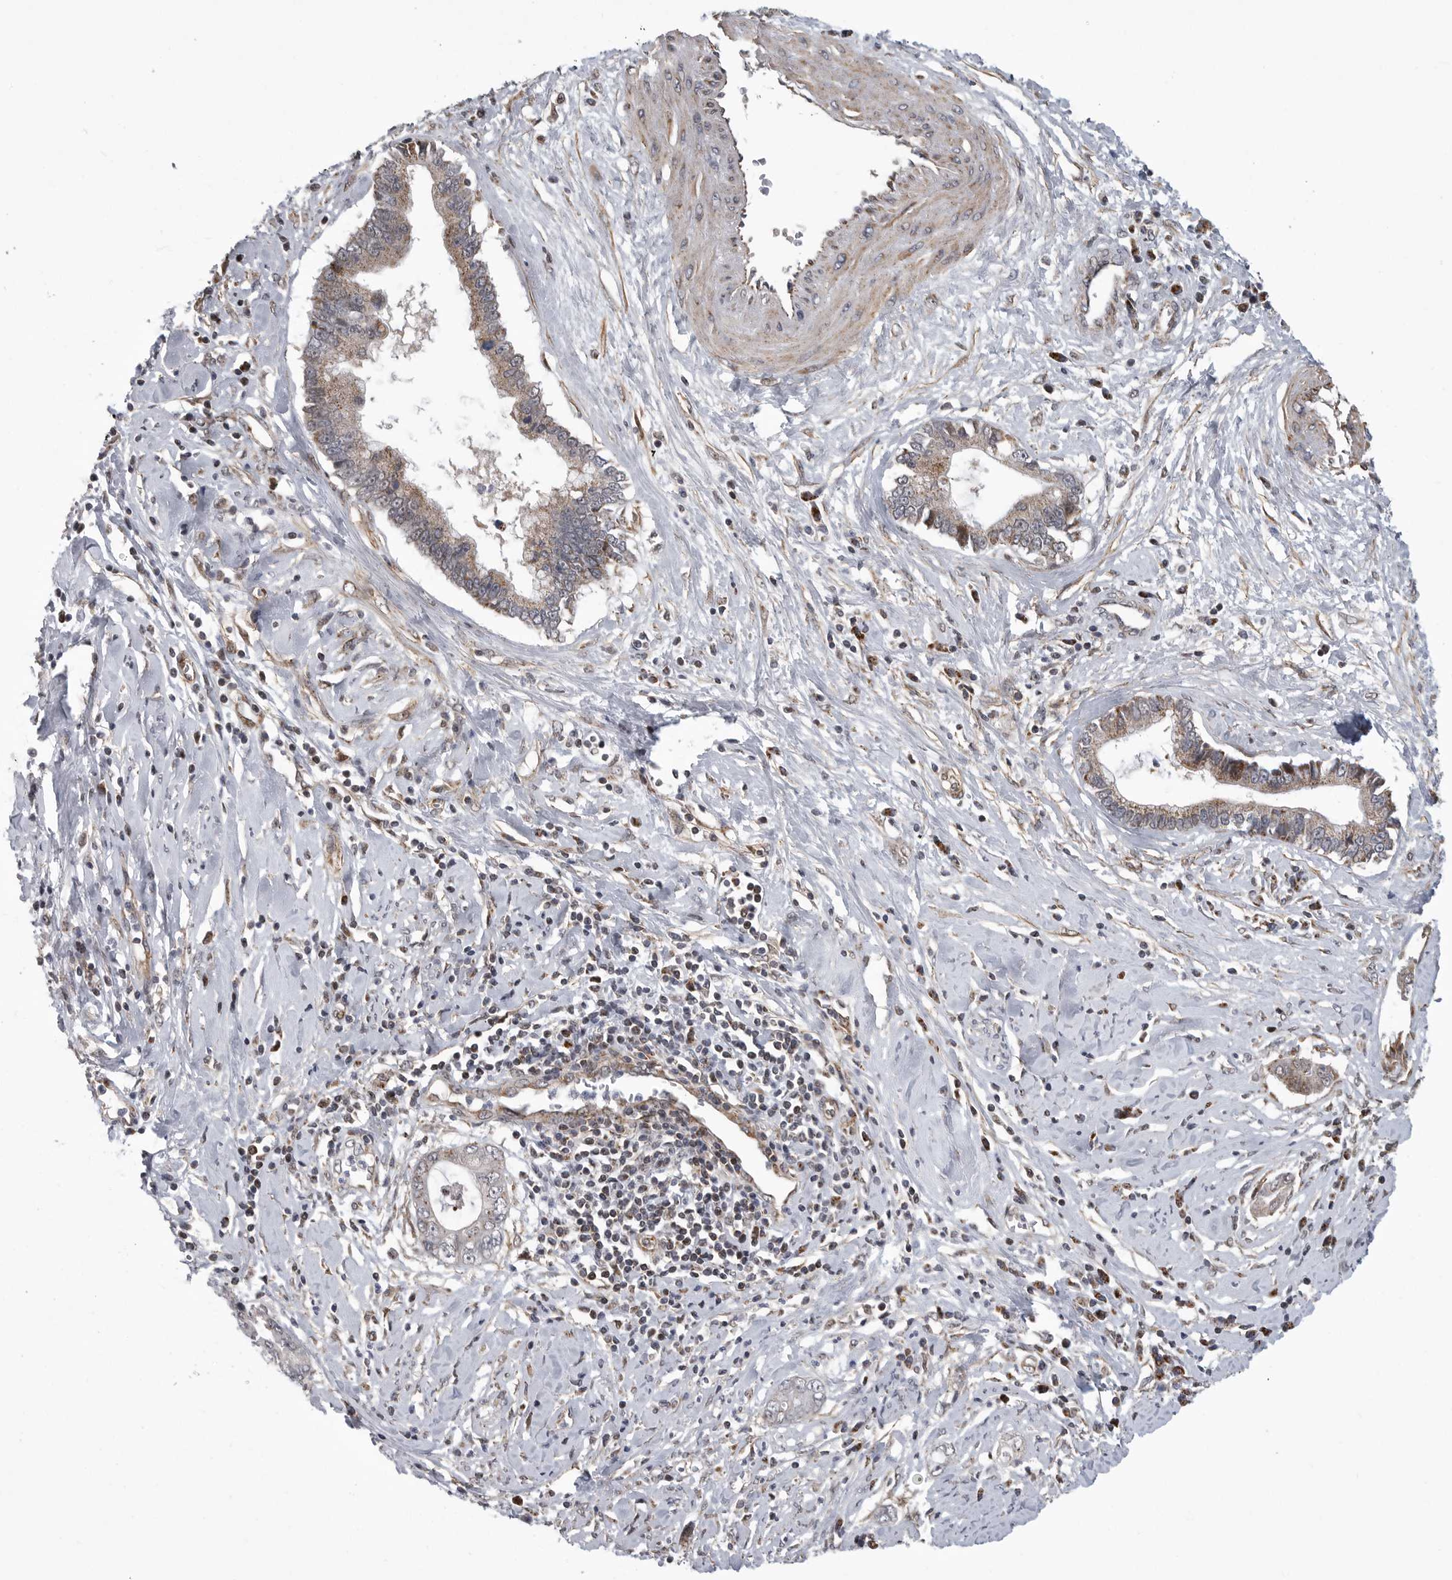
{"staining": {"intensity": "weak", "quantity": "25%-75%", "location": "cytoplasmic/membranous"}, "tissue": "cervical cancer", "cell_type": "Tumor cells", "image_type": "cancer", "snomed": [{"axis": "morphology", "description": "Adenocarcinoma, NOS"}, {"axis": "topography", "description": "Cervix"}], "caption": "Cervical cancer (adenocarcinoma) was stained to show a protein in brown. There is low levels of weak cytoplasmic/membranous expression in about 25%-75% of tumor cells.", "gene": "TMPRSS11F", "patient": {"sex": "female", "age": 44}}